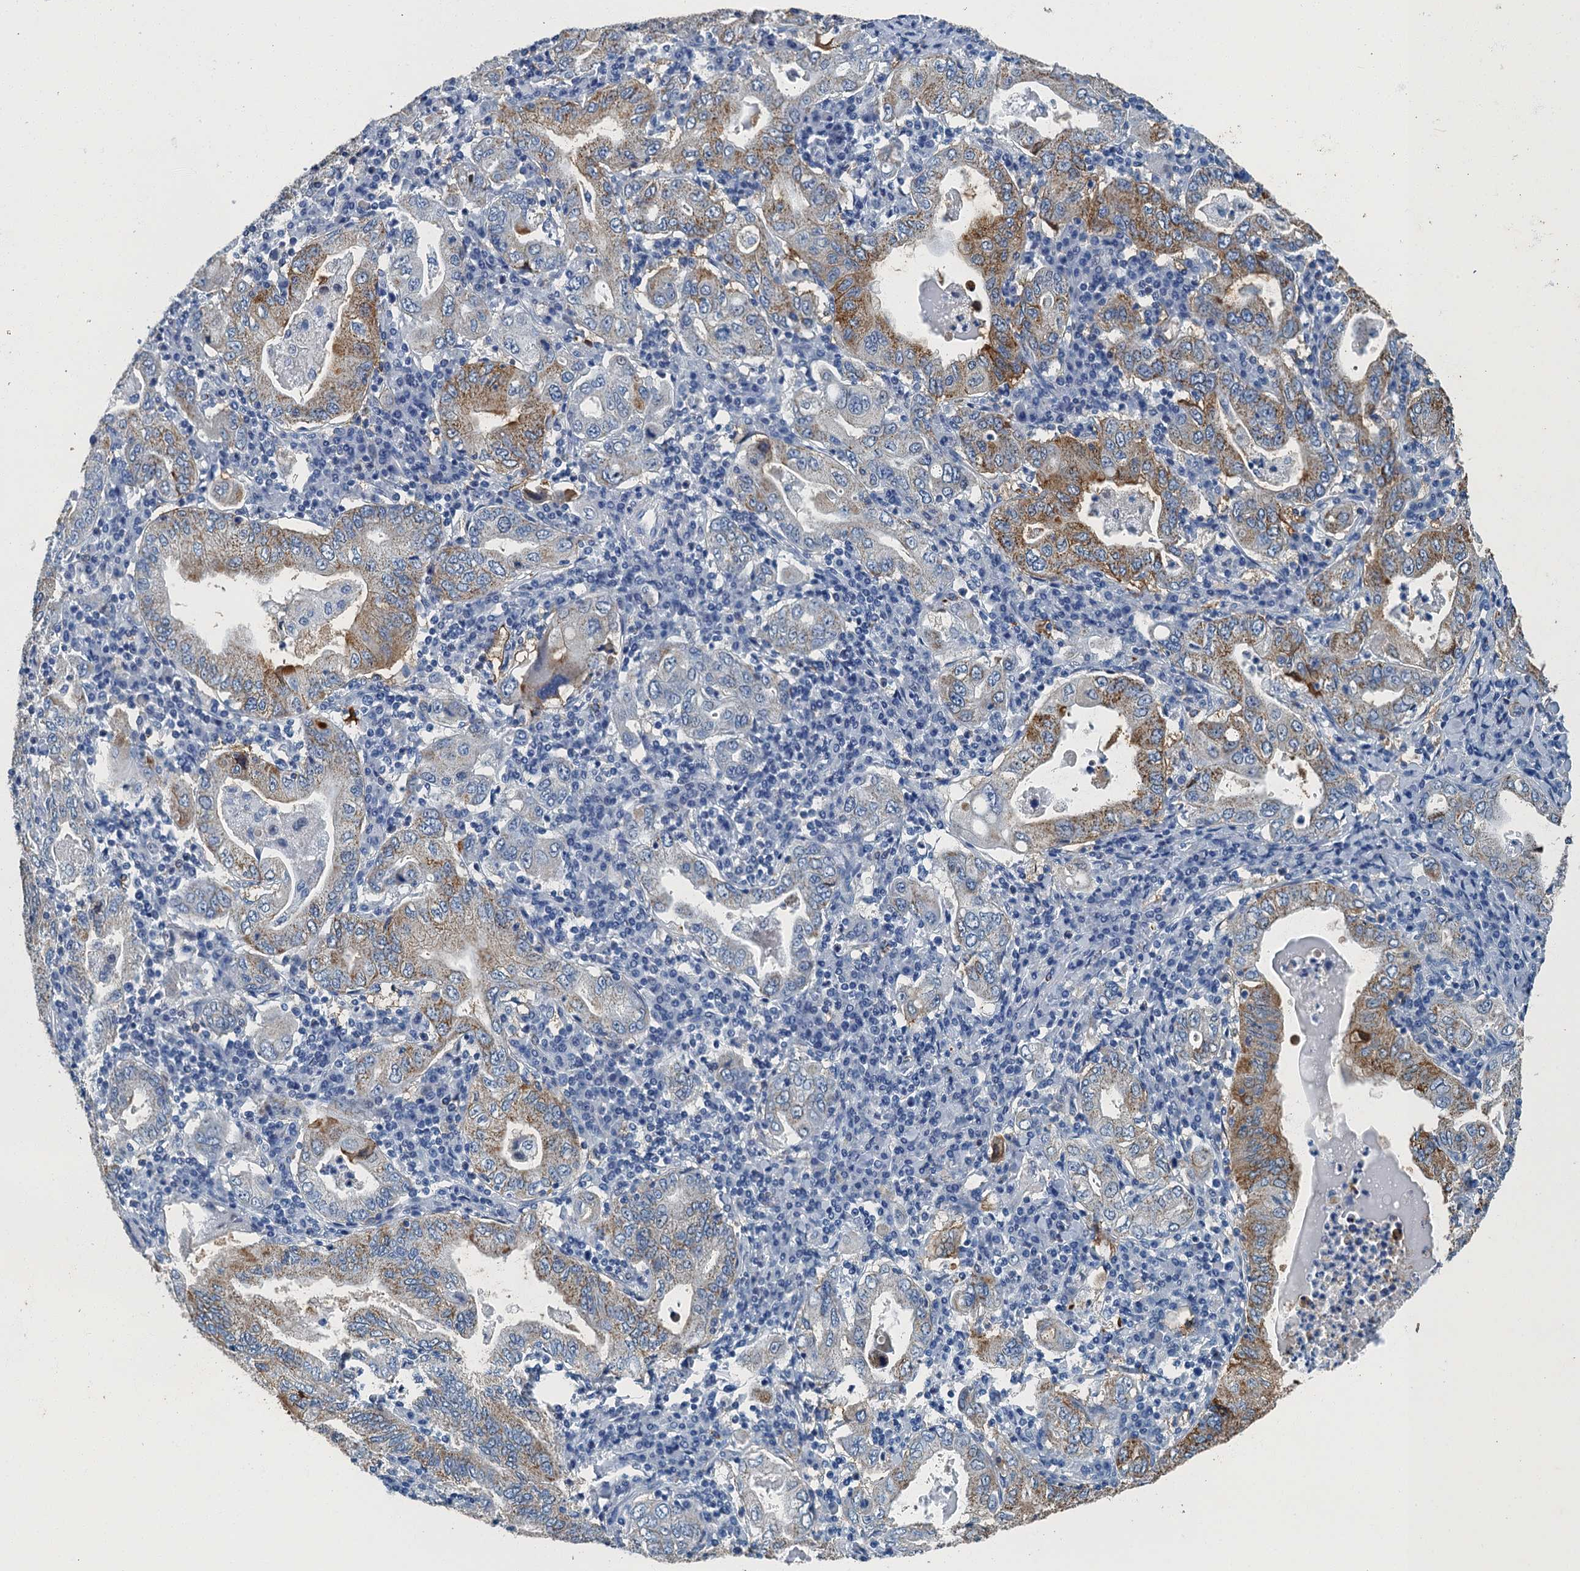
{"staining": {"intensity": "moderate", "quantity": "25%-75%", "location": "cytoplasmic/membranous"}, "tissue": "stomach cancer", "cell_type": "Tumor cells", "image_type": "cancer", "snomed": [{"axis": "morphology", "description": "Normal tissue, NOS"}, {"axis": "morphology", "description": "Adenocarcinoma, NOS"}, {"axis": "topography", "description": "Esophagus"}, {"axis": "topography", "description": "Stomach, upper"}, {"axis": "topography", "description": "Peripheral nerve tissue"}], "caption": "Protein expression analysis of human adenocarcinoma (stomach) reveals moderate cytoplasmic/membranous expression in approximately 25%-75% of tumor cells.", "gene": "GADL1", "patient": {"sex": "male", "age": 62}}